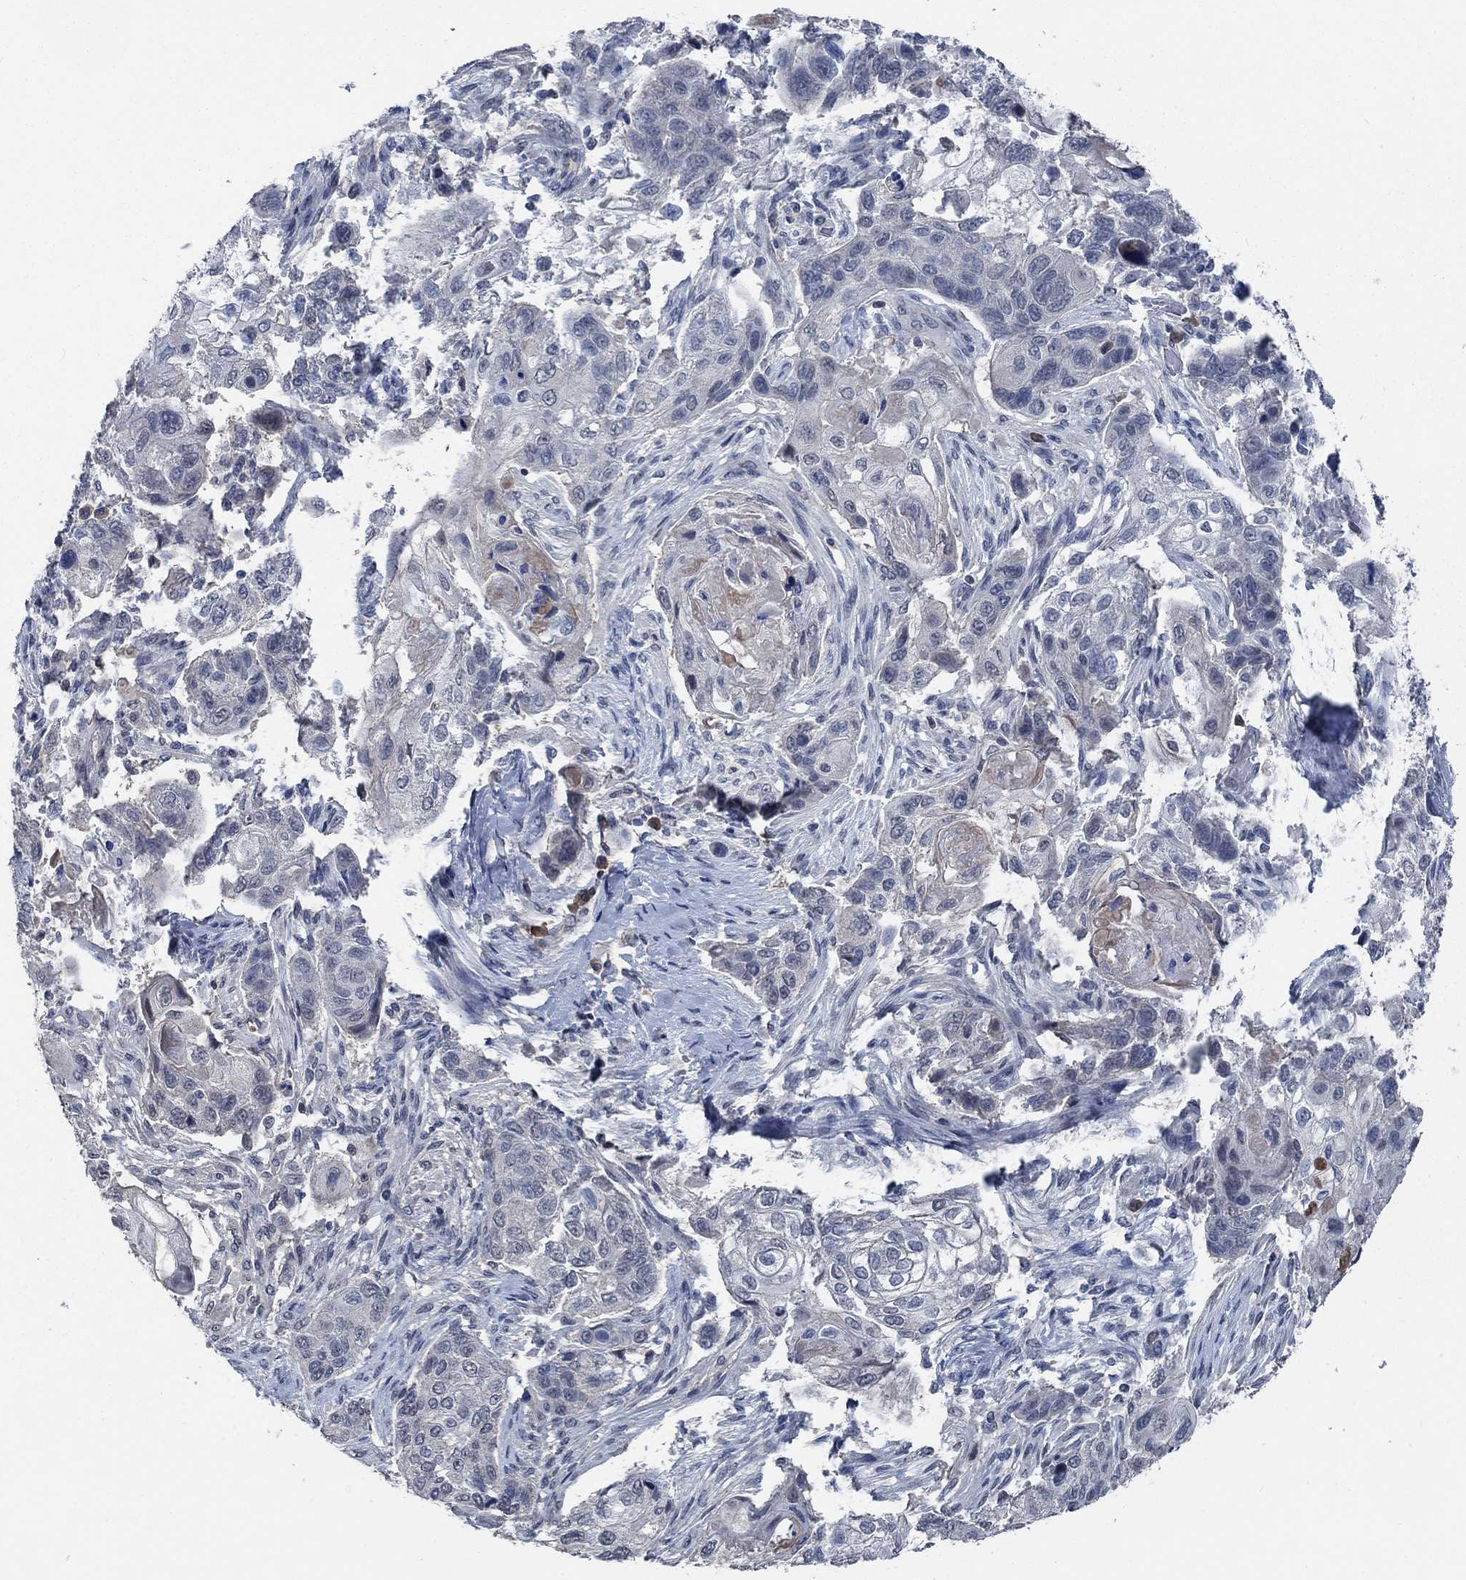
{"staining": {"intensity": "negative", "quantity": "none", "location": "none"}, "tissue": "lung cancer", "cell_type": "Tumor cells", "image_type": "cancer", "snomed": [{"axis": "morphology", "description": "Normal tissue, NOS"}, {"axis": "morphology", "description": "Squamous cell carcinoma, NOS"}, {"axis": "topography", "description": "Bronchus"}, {"axis": "topography", "description": "Lung"}], "caption": "This is a photomicrograph of immunohistochemistry (IHC) staining of squamous cell carcinoma (lung), which shows no expression in tumor cells.", "gene": "OBSCN", "patient": {"sex": "male", "age": 69}}